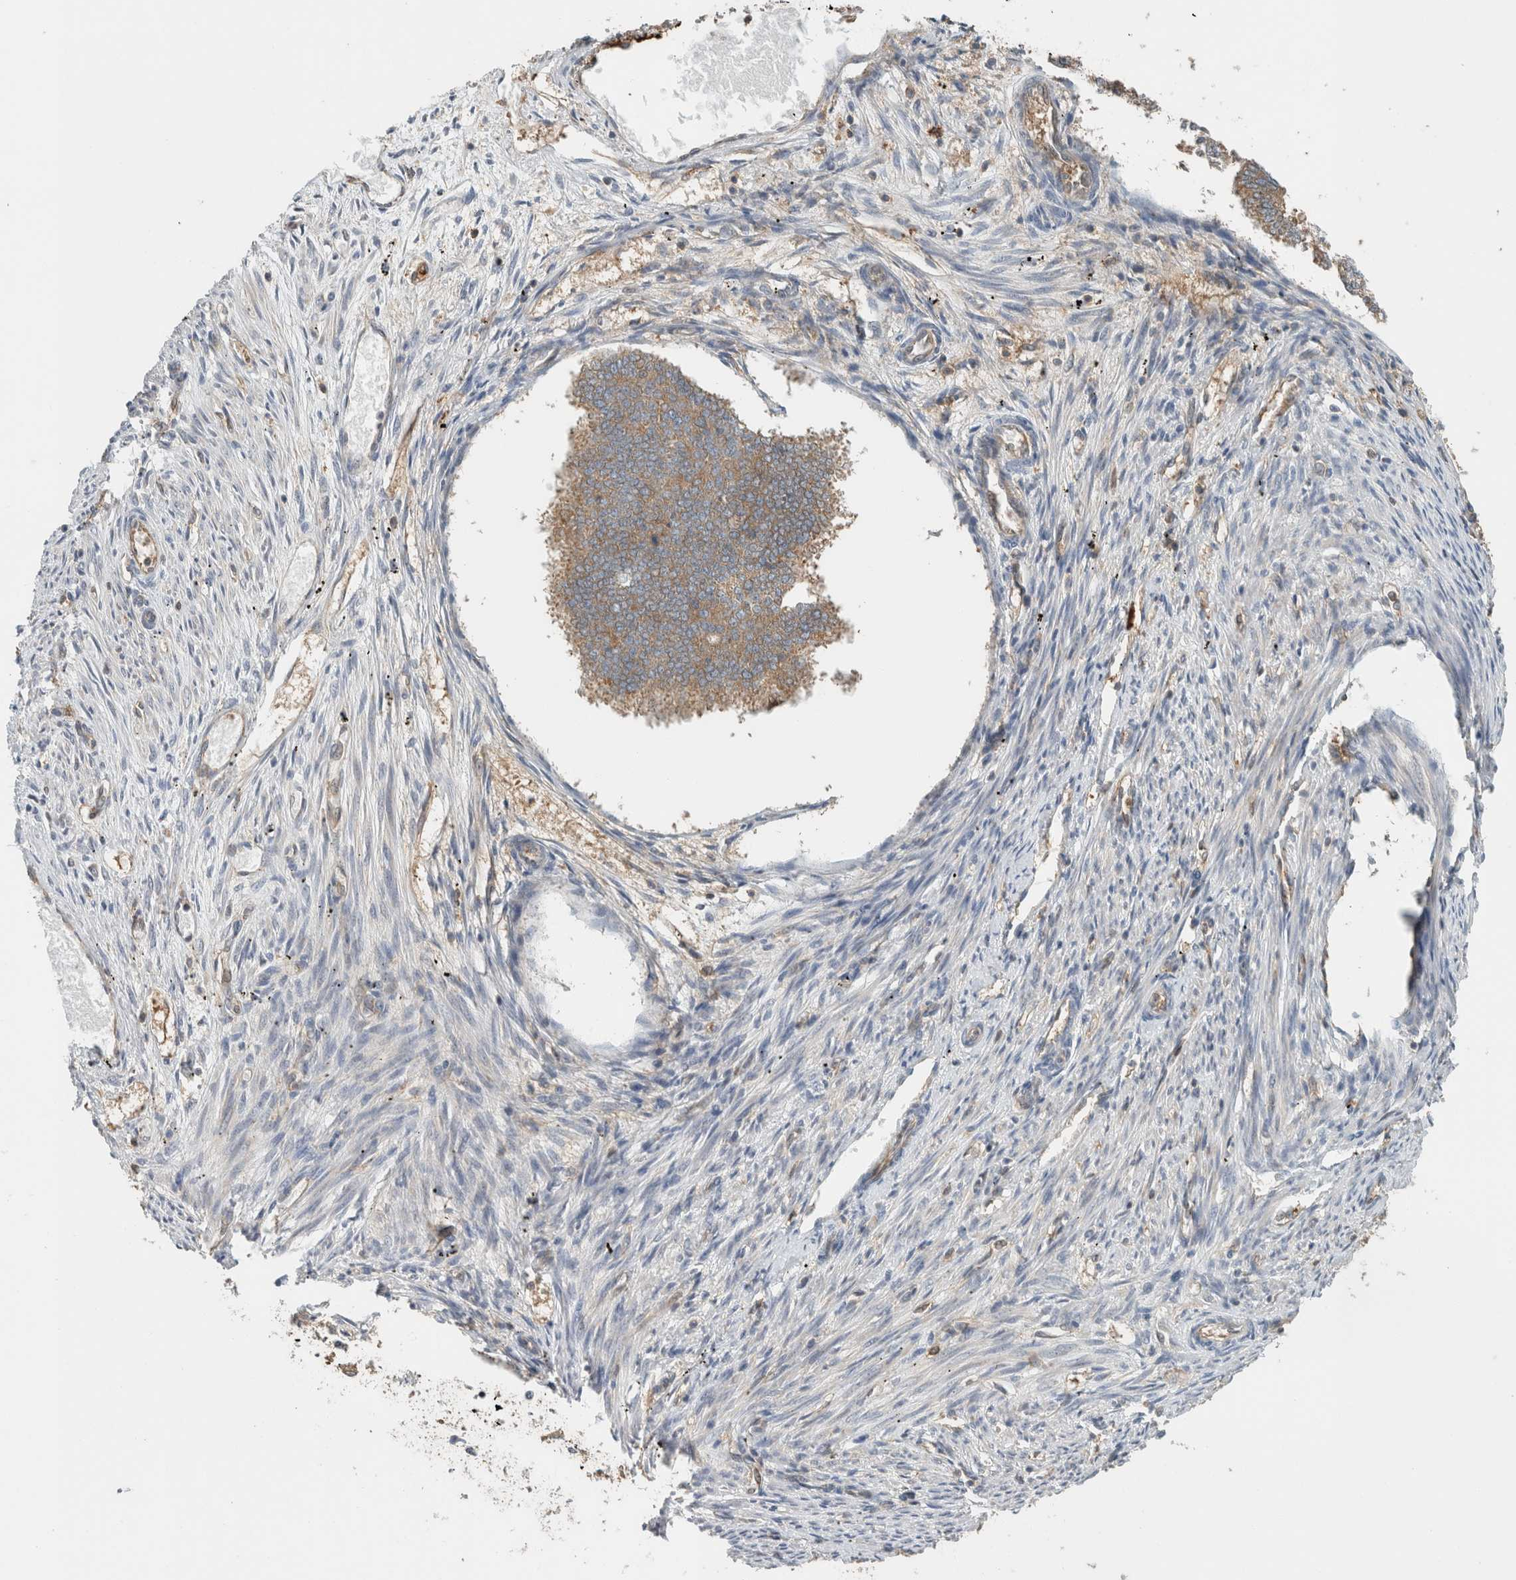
{"staining": {"intensity": "moderate", "quantity": ">75%", "location": "cytoplasmic/membranous"}, "tissue": "endometrial cancer", "cell_type": "Tumor cells", "image_type": "cancer", "snomed": [{"axis": "morphology", "description": "Adenocarcinoma, NOS"}, {"axis": "topography", "description": "Endometrium"}], "caption": "Immunohistochemistry of endometrial cancer displays medium levels of moderate cytoplasmic/membranous positivity in approximately >75% of tumor cells.", "gene": "PFDN4", "patient": {"sex": "female", "age": 70}}